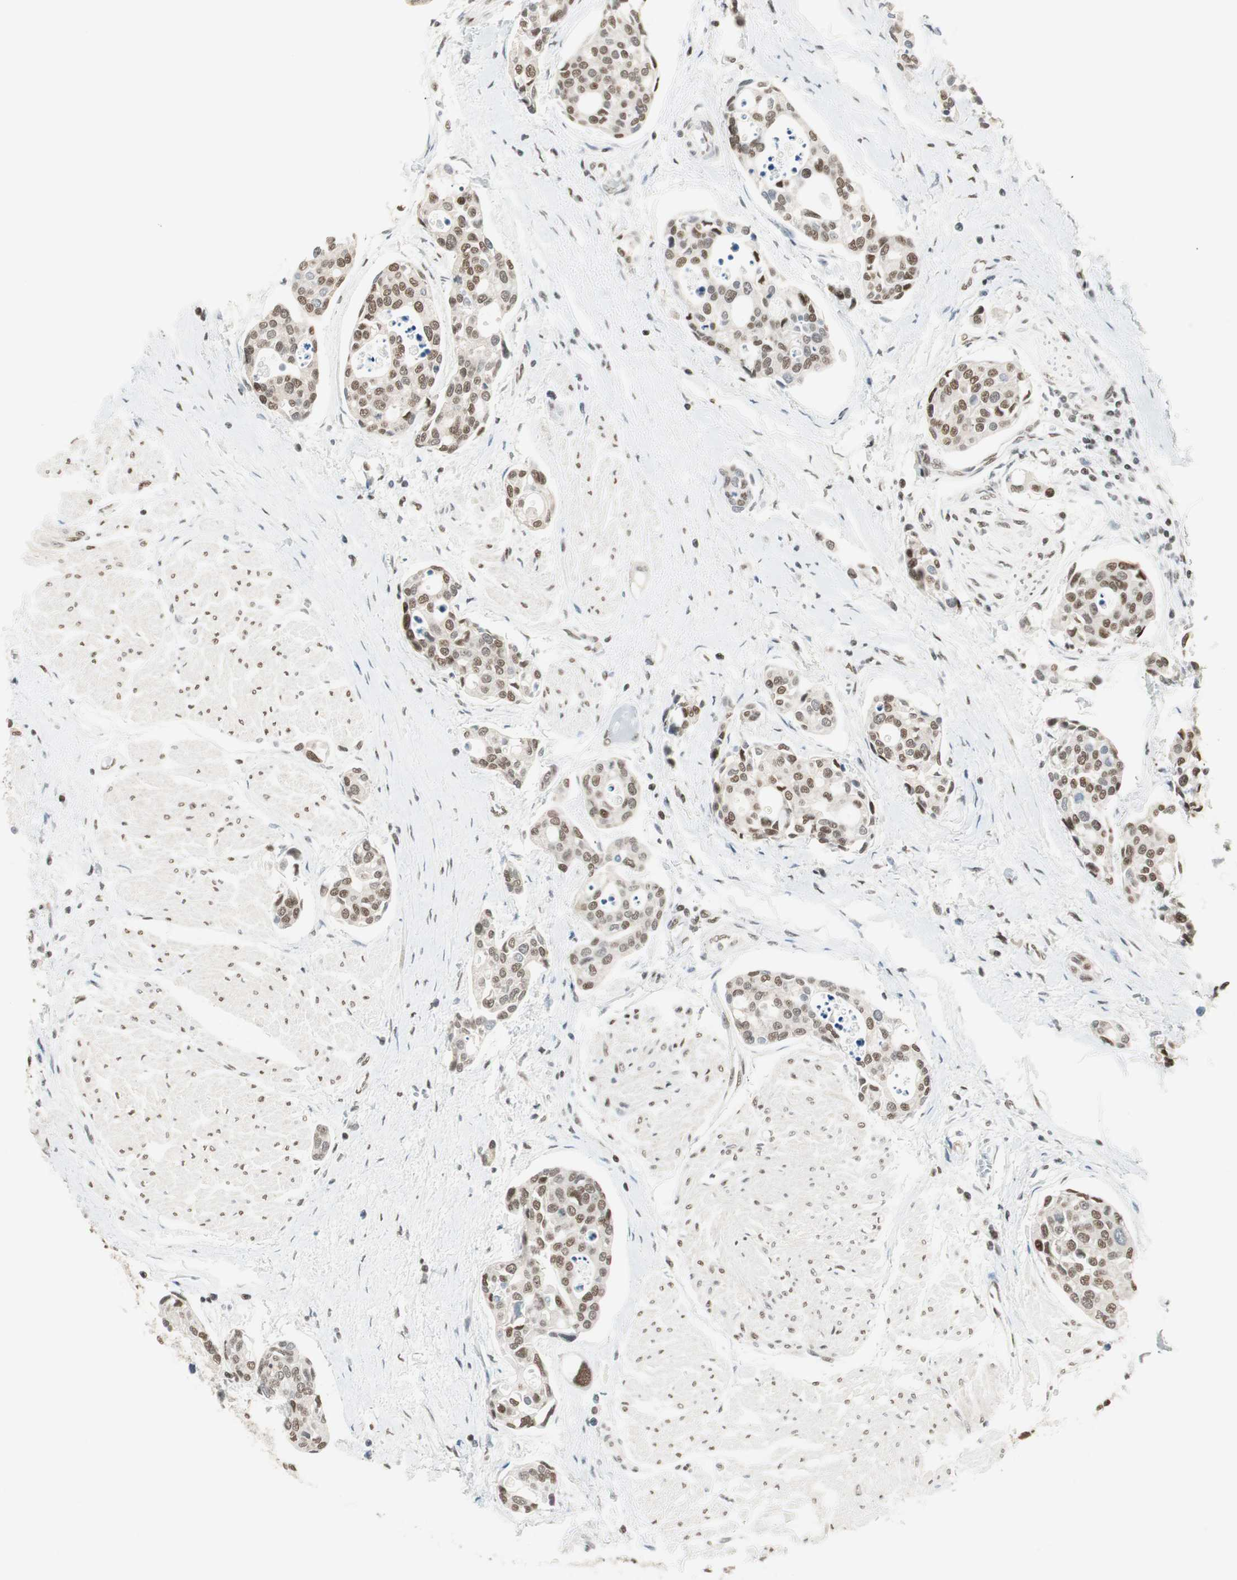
{"staining": {"intensity": "moderate", "quantity": ">75%", "location": "nuclear"}, "tissue": "urothelial cancer", "cell_type": "Tumor cells", "image_type": "cancer", "snomed": [{"axis": "morphology", "description": "Urothelial carcinoma, High grade"}, {"axis": "topography", "description": "Urinary bladder"}], "caption": "Immunohistochemical staining of human urothelial cancer exhibits moderate nuclear protein positivity in approximately >75% of tumor cells. (Stains: DAB in brown, nuclei in blue, Microscopy: brightfield microscopy at high magnification).", "gene": "ZBTB17", "patient": {"sex": "male", "age": 78}}